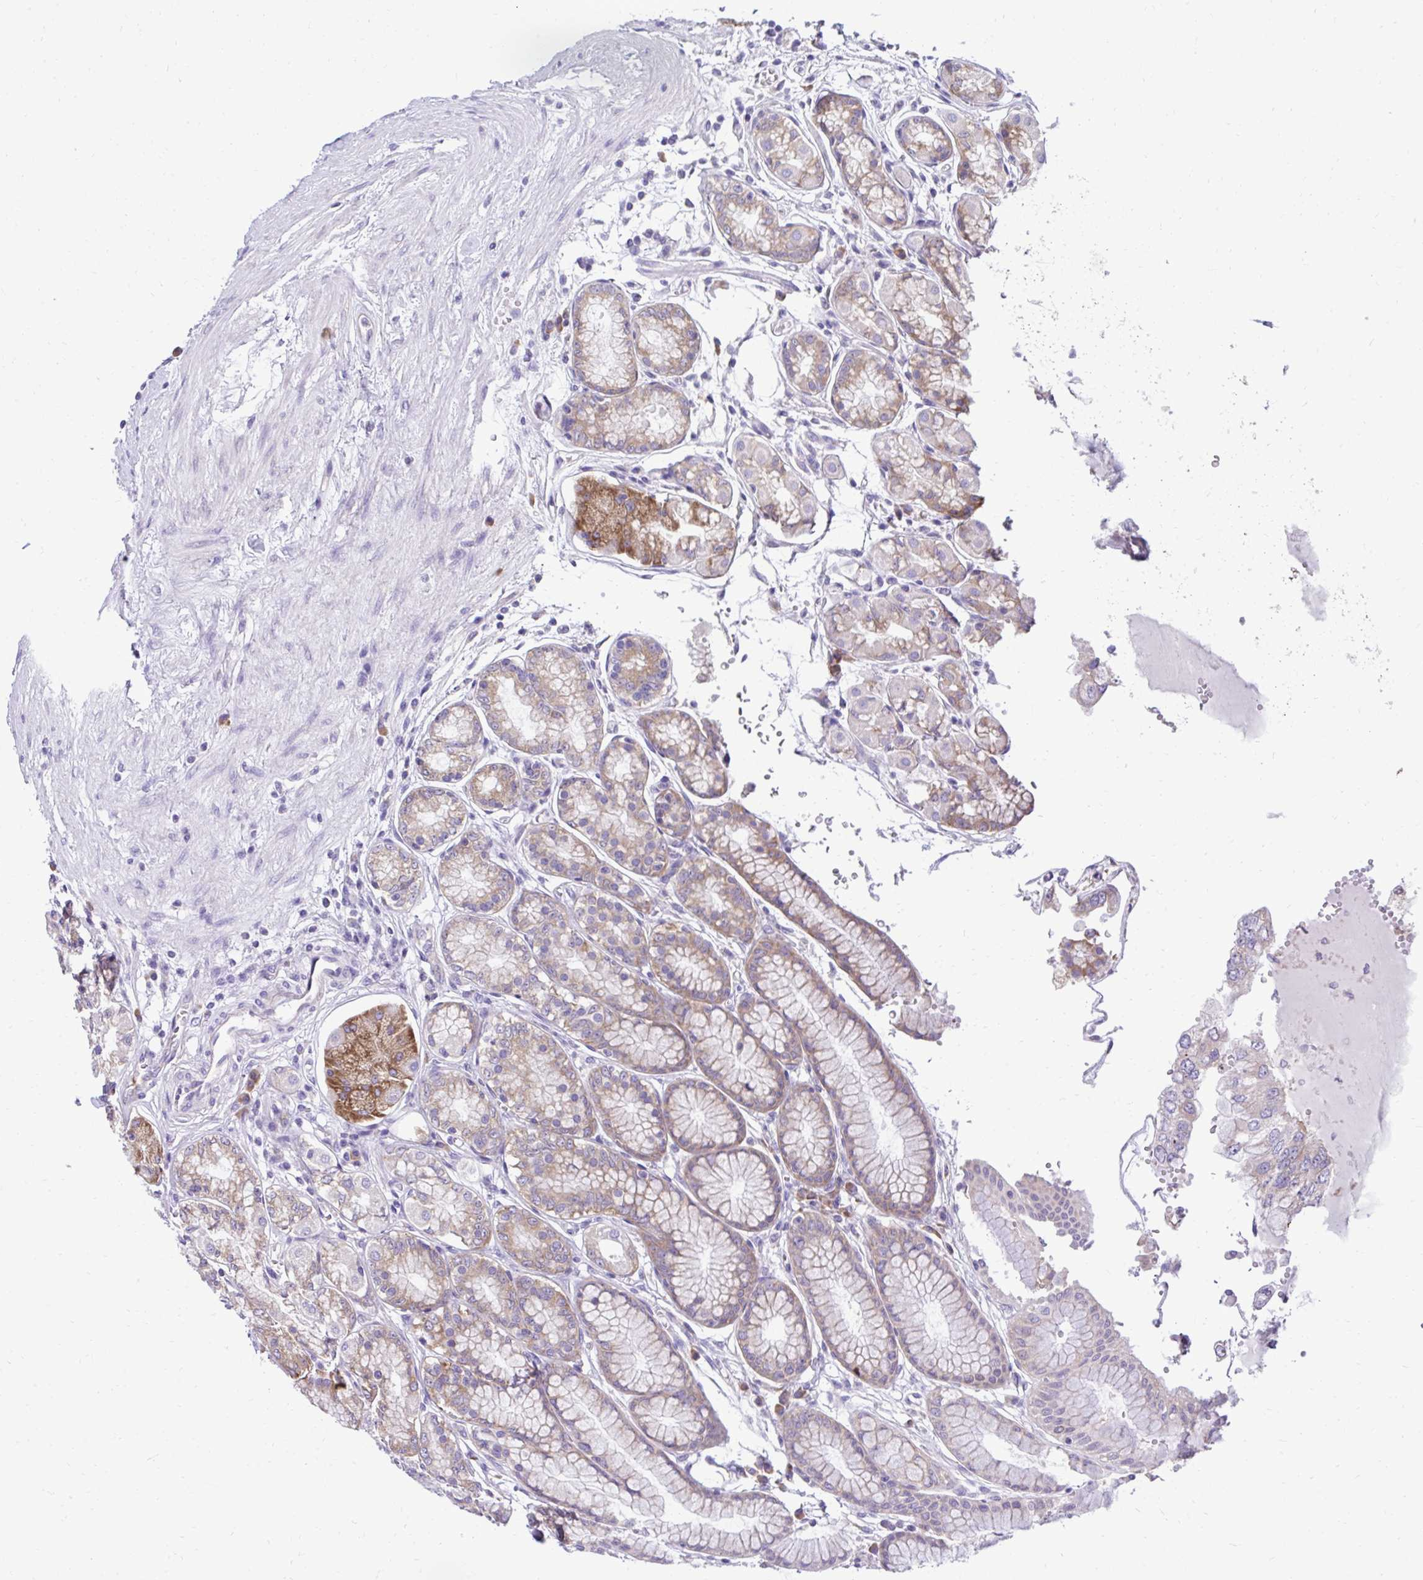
{"staining": {"intensity": "moderate", "quantity": "25%-75%", "location": "cytoplasmic/membranous"}, "tissue": "stomach", "cell_type": "Glandular cells", "image_type": "normal", "snomed": [{"axis": "morphology", "description": "Normal tissue, NOS"}, {"axis": "topography", "description": "Stomach"}, {"axis": "topography", "description": "Stomach, lower"}], "caption": "This photomicrograph displays immunohistochemistry (IHC) staining of benign stomach, with medium moderate cytoplasmic/membranous positivity in about 25%-75% of glandular cells.", "gene": "RPL7", "patient": {"sex": "male", "age": 76}}